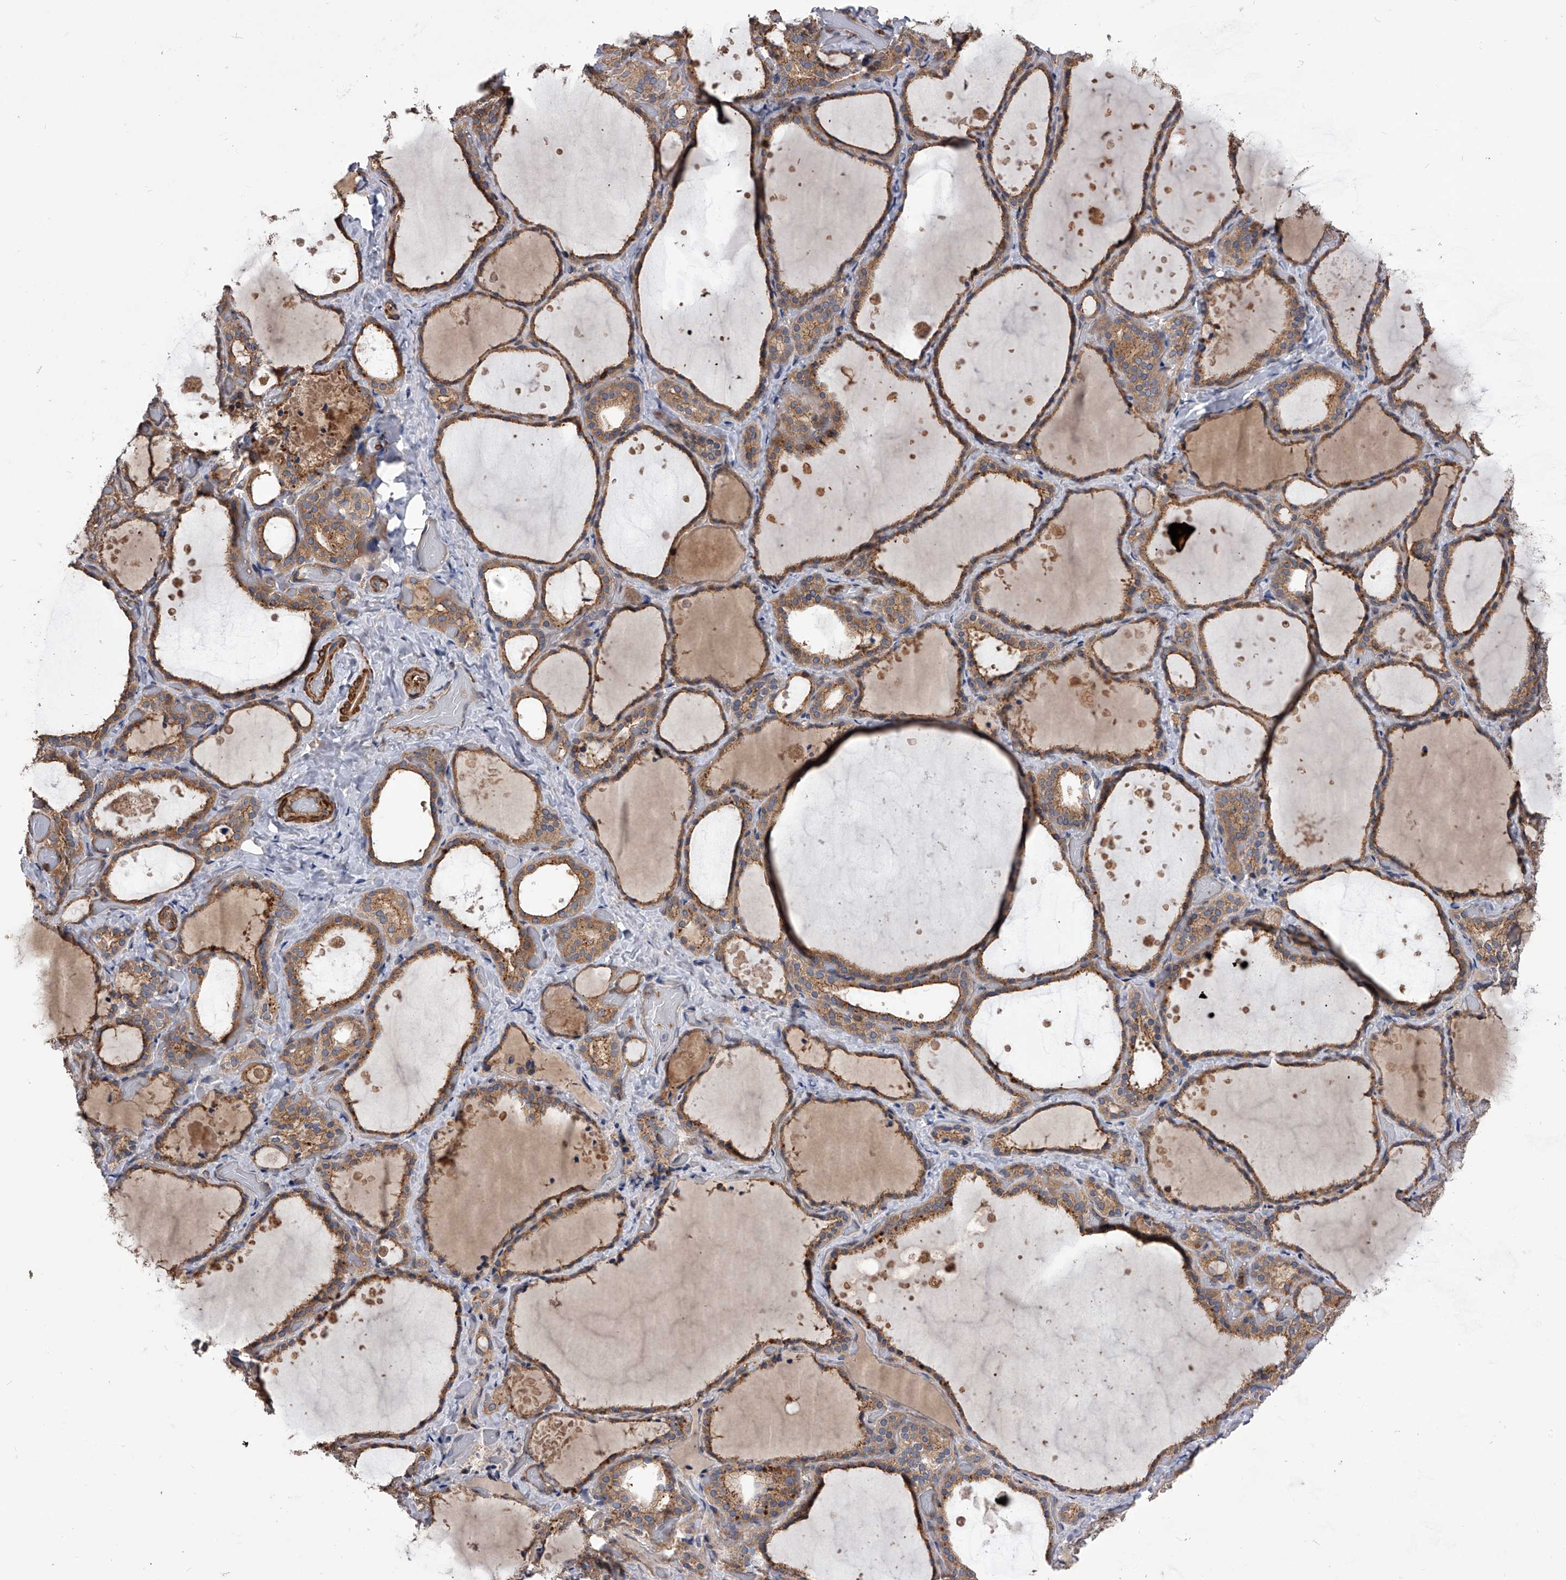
{"staining": {"intensity": "moderate", "quantity": ">75%", "location": "cytoplasmic/membranous"}, "tissue": "thyroid gland", "cell_type": "Glandular cells", "image_type": "normal", "snomed": [{"axis": "morphology", "description": "Normal tissue, NOS"}, {"axis": "topography", "description": "Thyroid gland"}], "caption": "A brown stain labels moderate cytoplasmic/membranous staining of a protein in glandular cells of normal thyroid gland. (Brightfield microscopy of DAB IHC at high magnification).", "gene": "CUL7", "patient": {"sex": "female", "age": 44}}